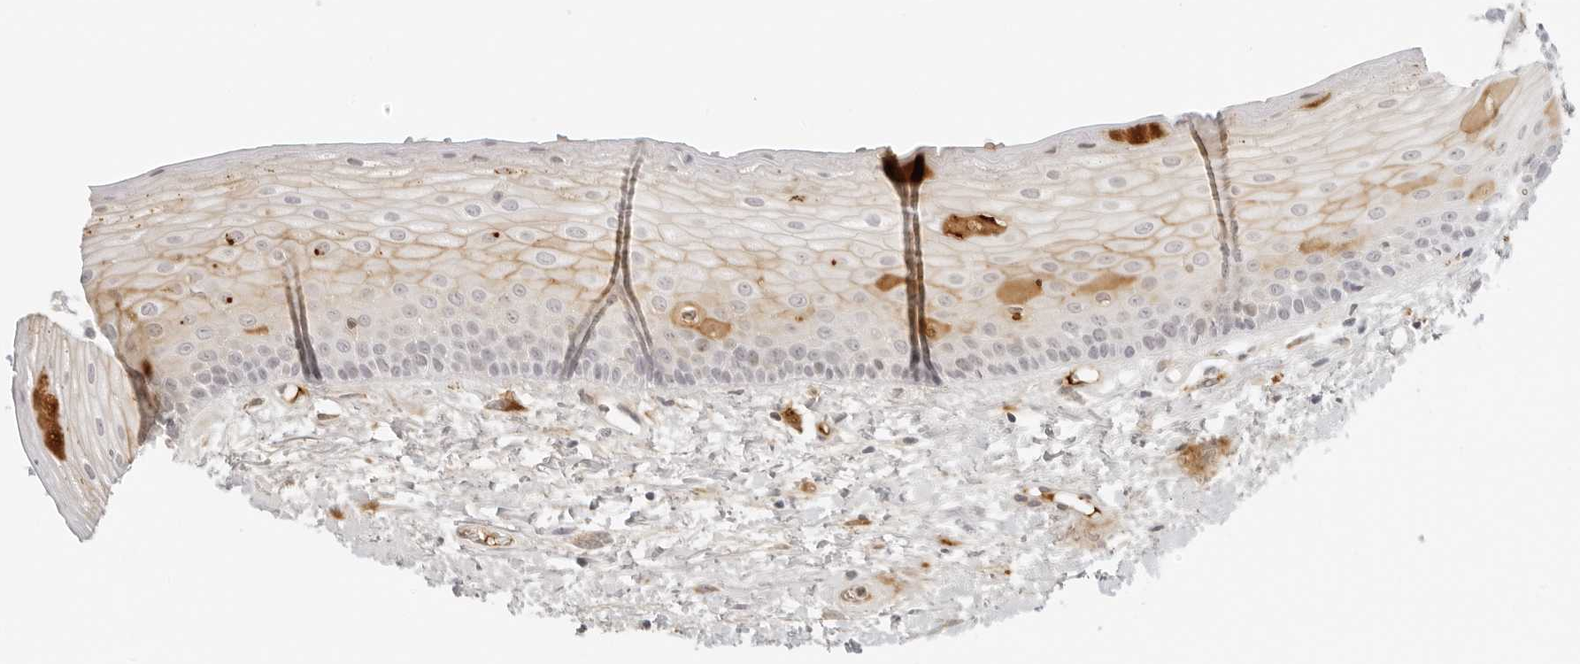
{"staining": {"intensity": "weak", "quantity": "25%-75%", "location": "cytoplasmic/membranous"}, "tissue": "oral mucosa", "cell_type": "Squamous epithelial cells", "image_type": "normal", "snomed": [{"axis": "morphology", "description": "Normal tissue, NOS"}, {"axis": "topography", "description": "Oral tissue"}], "caption": "Squamous epithelial cells exhibit low levels of weak cytoplasmic/membranous staining in approximately 25%-75% of cells in benign oral mucosa. (brown staining indicates protein expression, while blue staining denotes nuclei).", "gene": "ZNF678", "patient": {"sex": "female", "age": 76}}